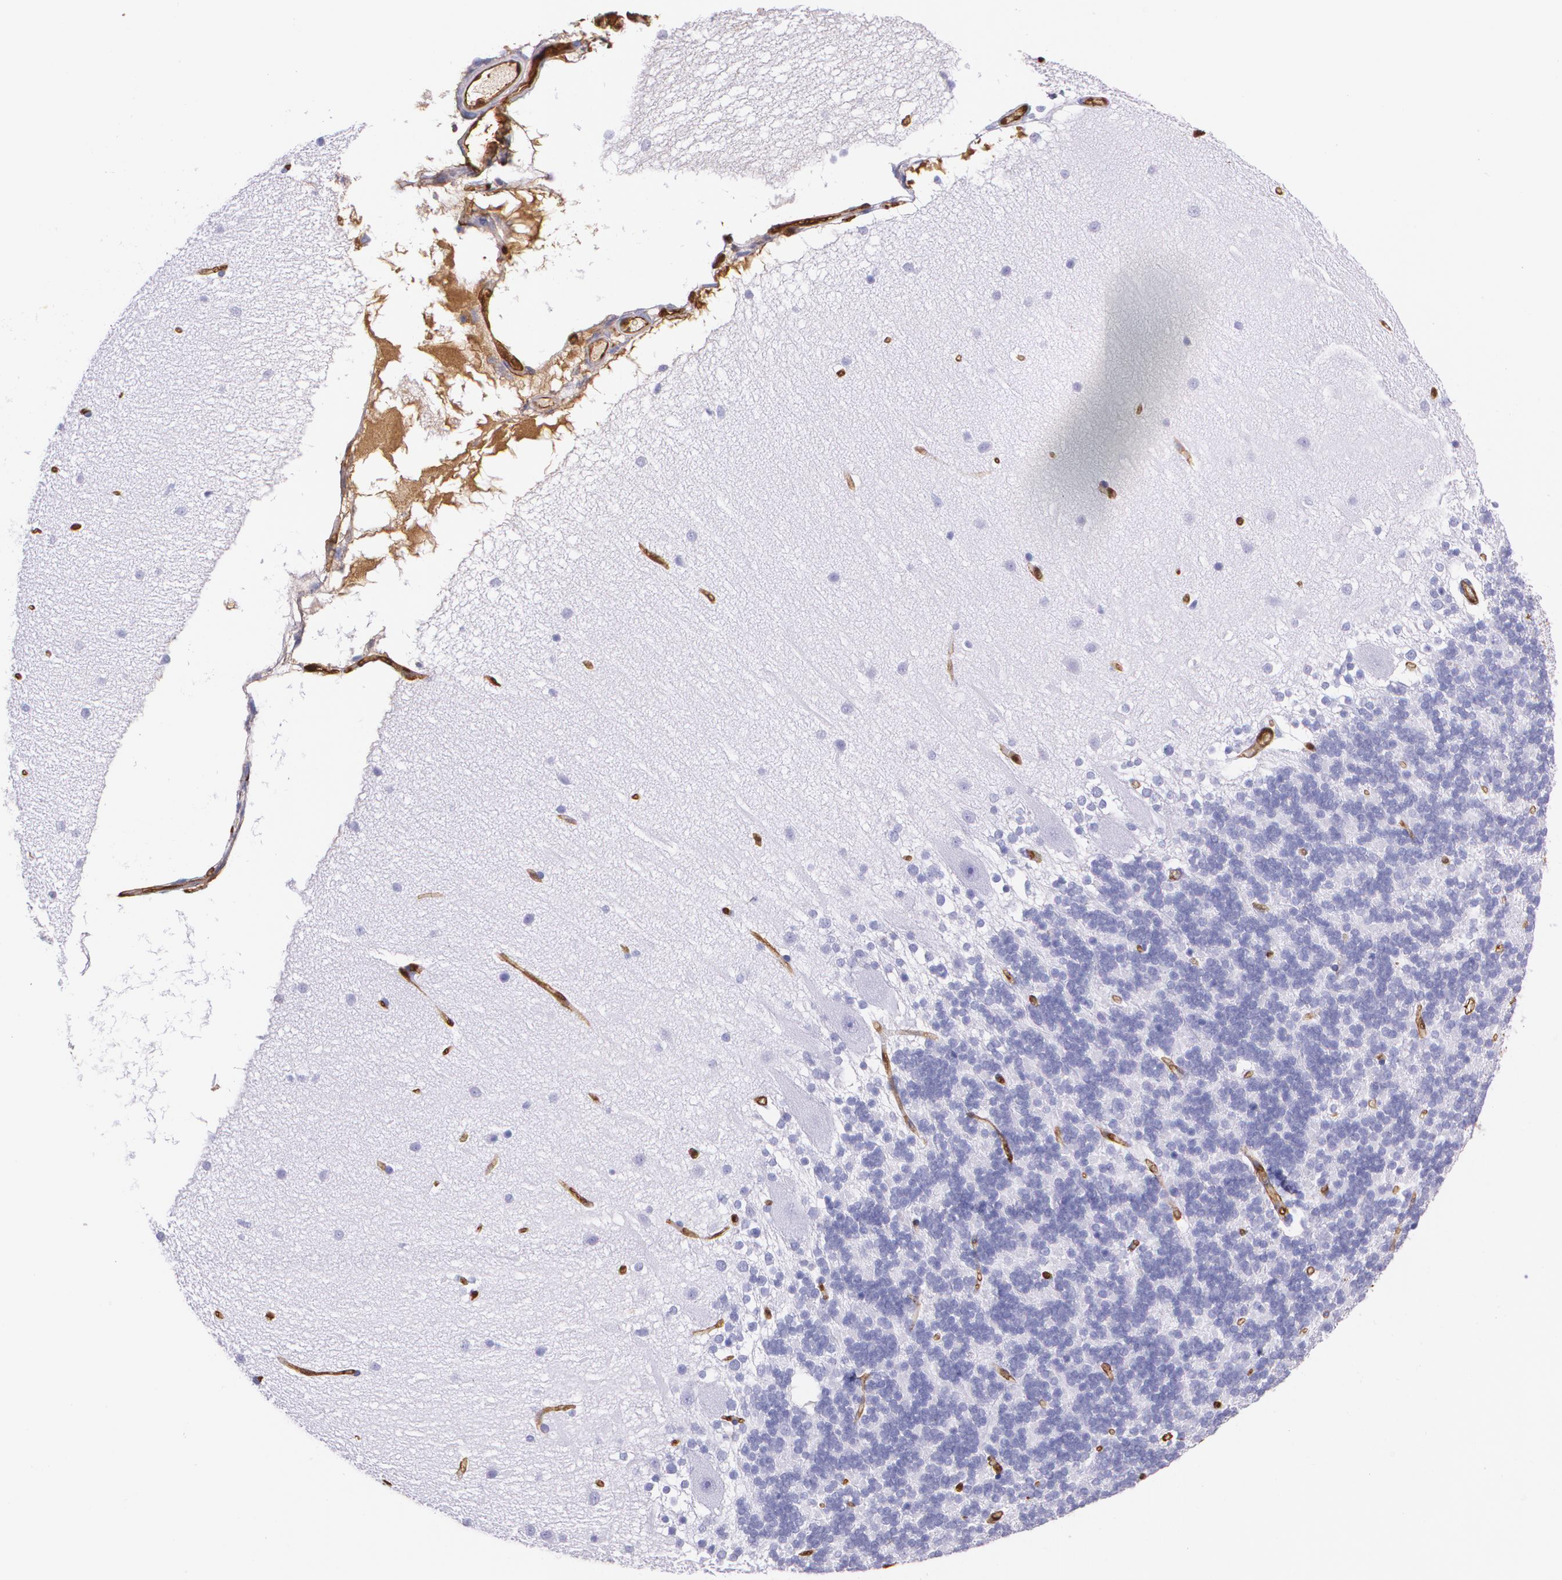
{"staining": {"intensity": "negative", "quantity": "none", "location": "none"}, "tissue": "cerebellum", "cell_type": "Cells in granular layer", "image_type": "normal", "snomed": [{"axis": "morphology", "description": "Normal tissue, NOS"}, {"axis": "topography", "description": "Cerebellum"}], "caption": "IHC of benign cerebellum displays no staining in cells in granular layer.", "gene": "MMP2", "patient": {"sex": "female", "age": 54}}